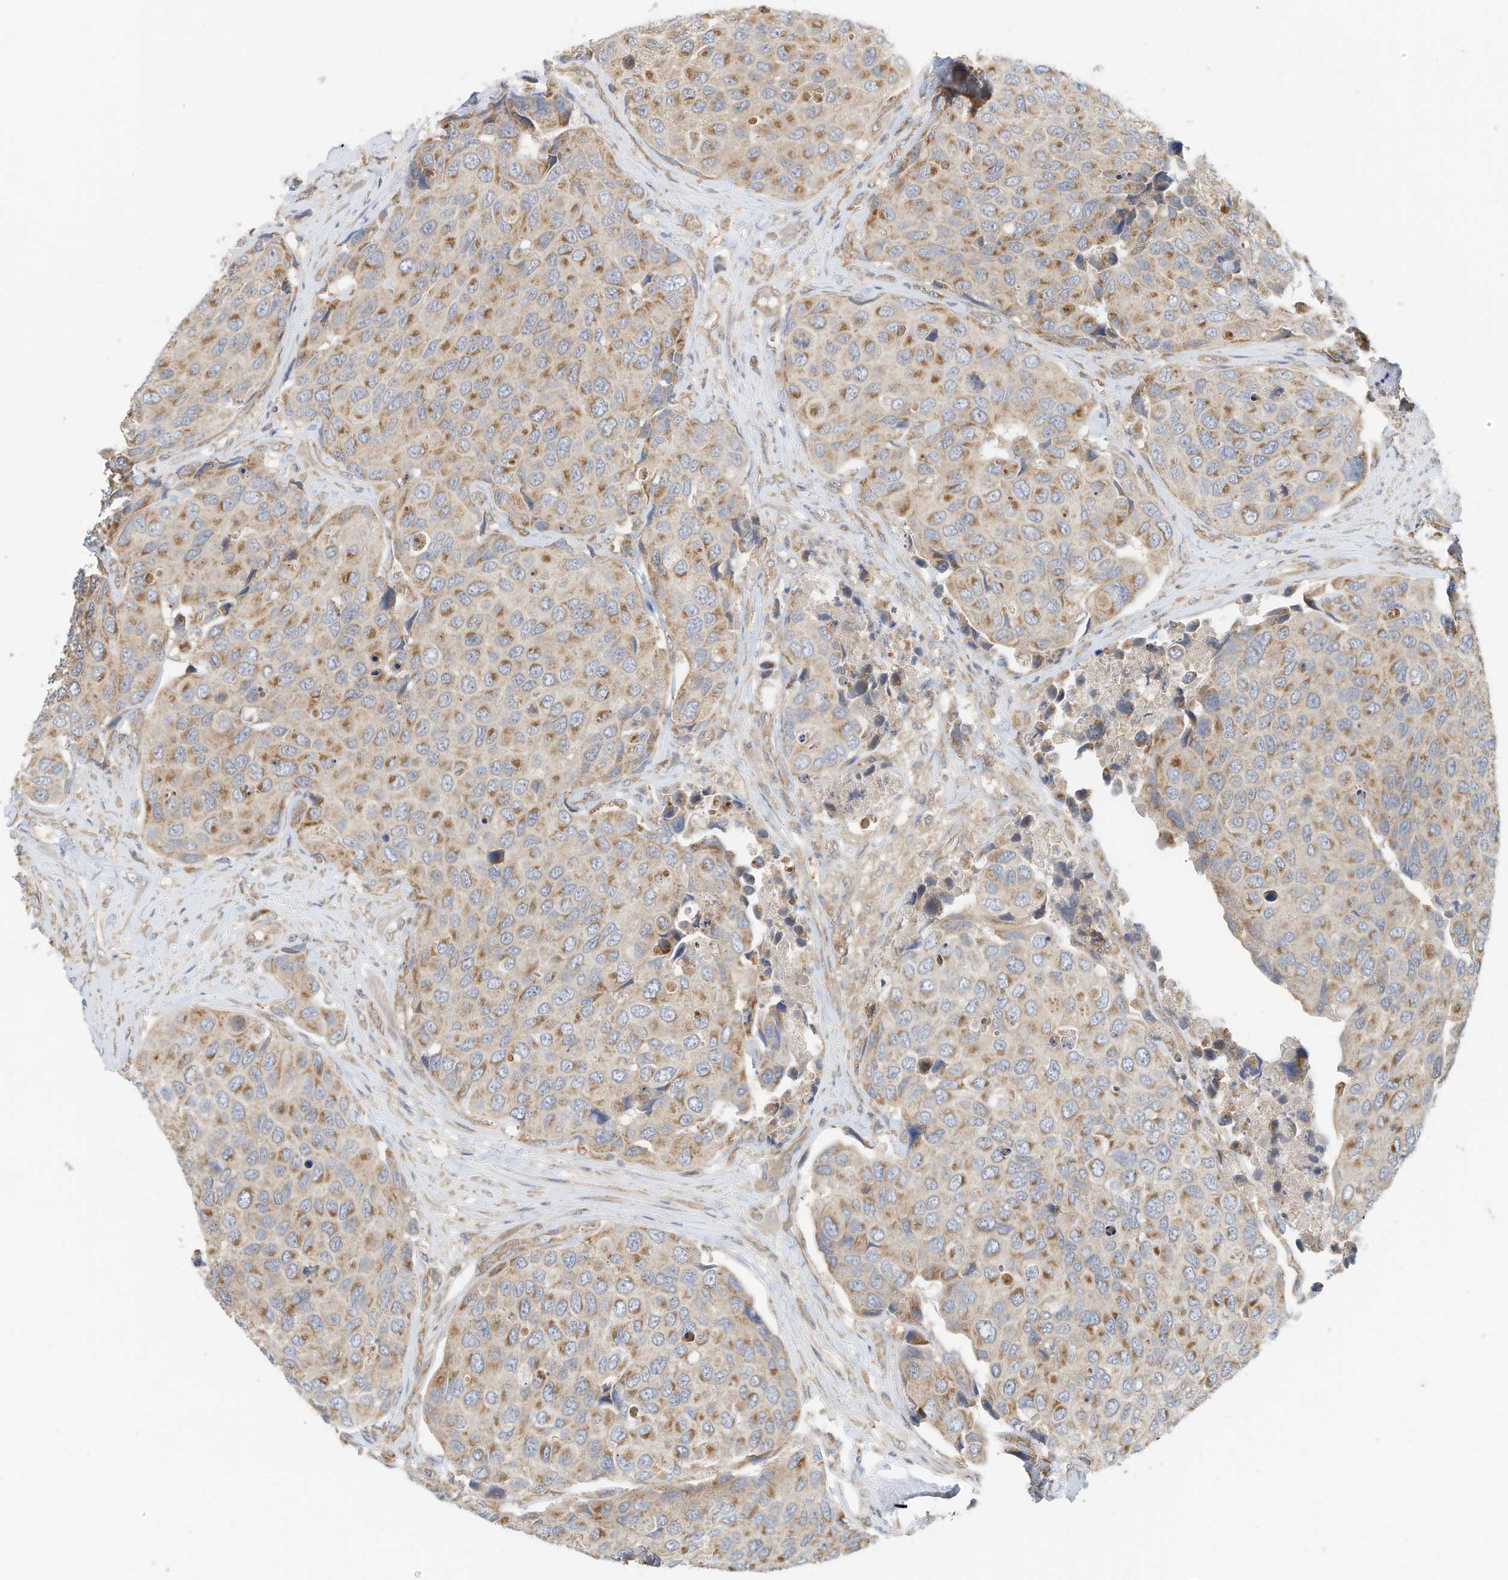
{"staining": {"intensity": "moderate", "quantity": "25%-75%", "location": "cytoplasmic/membranous"}, "tissue": "urothelial cancer", "cell_type": "Tumor cells", "image_type": "cancer", "snomed": [{"axis": "morphology", "description": "Urothelial carcinoma, High grade"}, {"axis": "topography", "description": "Urinary bladder"}], "caption": "Immunohistochemical staining of human urothelial carcinoma (high-grade) displays moderate cytoplasmic/membranous protein positivity in approximately 25%-75% of tumor cells.", "gene": "METTL6", "patient": {"sex": "male", "age": 74}}